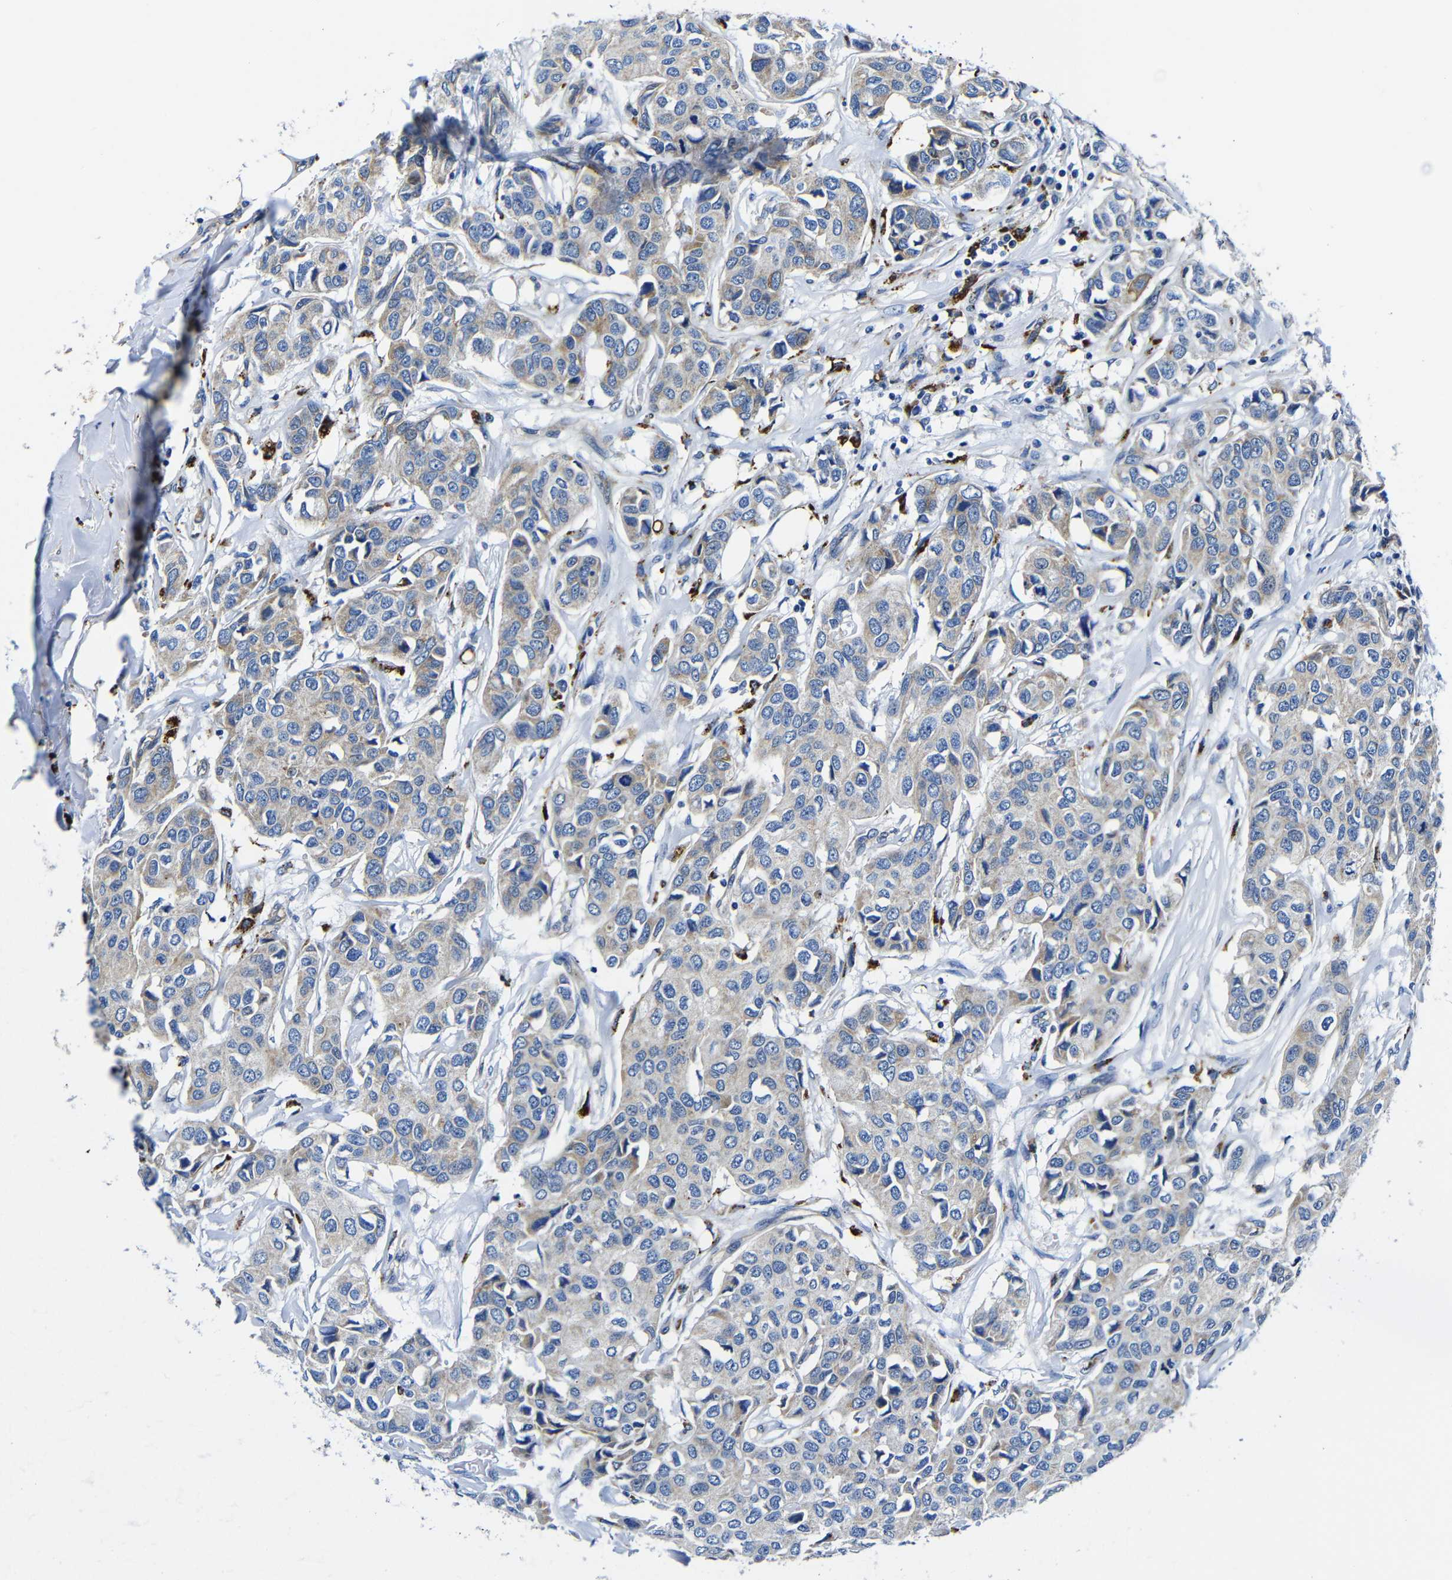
{"staining": {"intensity": "weak", "quantity": "25%-75%", "location": "cytoplasmic/membranous"}, "tissue": "breast cancer", "cell_type": "Tumor cells", "image_type": "cancer", "snomed": [{"axis": "morphology", "description": "Duct carcinoma"}, {"axis": "topography", "description": "Breast"}], "caption": "This is a micrograph of immunohistochemistry (IHC) staining of invasive ductal carcinoma (breast), which shows weak staining in the cytoplasmic/membranous of tumor cells.", "gene": "GIMAP2", "patient": {"sex": "female", "age": 80}}